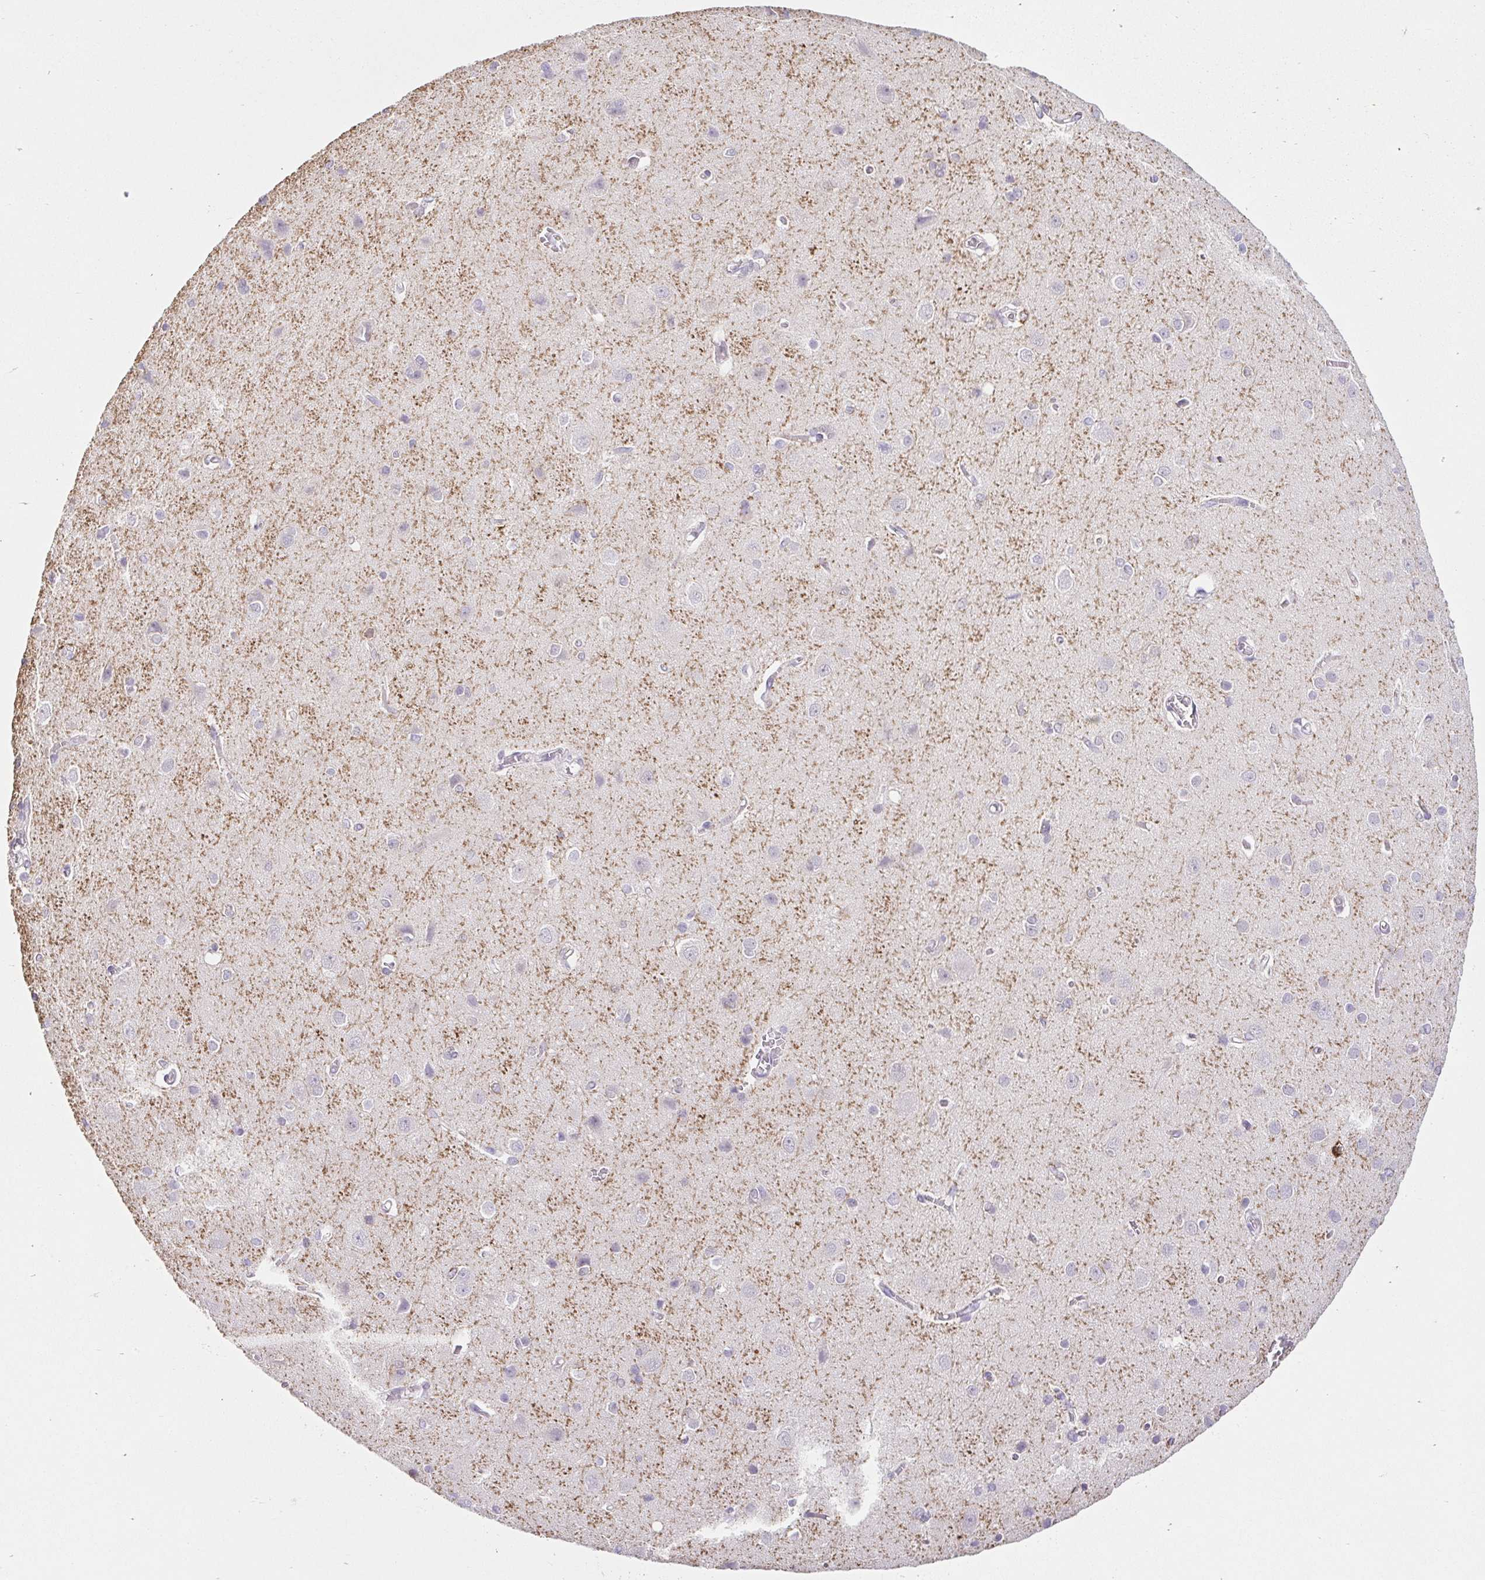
{"staining": {"intensity": "negative", "quantity": "none", "location": "none"}, "tissue": "cerebral cortex", "cell_type": "Endothelial cells", "image_type": "normal", "snomed": [{"axis": "morphology", "description": "Normal tissue, NOS"}, {"axis": "topography", "description": "Cerebral cortex"}], "caption": "The IHC histopathology image has no significant staining in endothelial cells of cerebral cortex. (DAB (3,3'-diaminobenzidine) immunohistochemistry (IHC) visualized using brightfield microscopy, high magnification).", "gene": "BCAS1", "patient": {"sex": "male", "age": 37}}